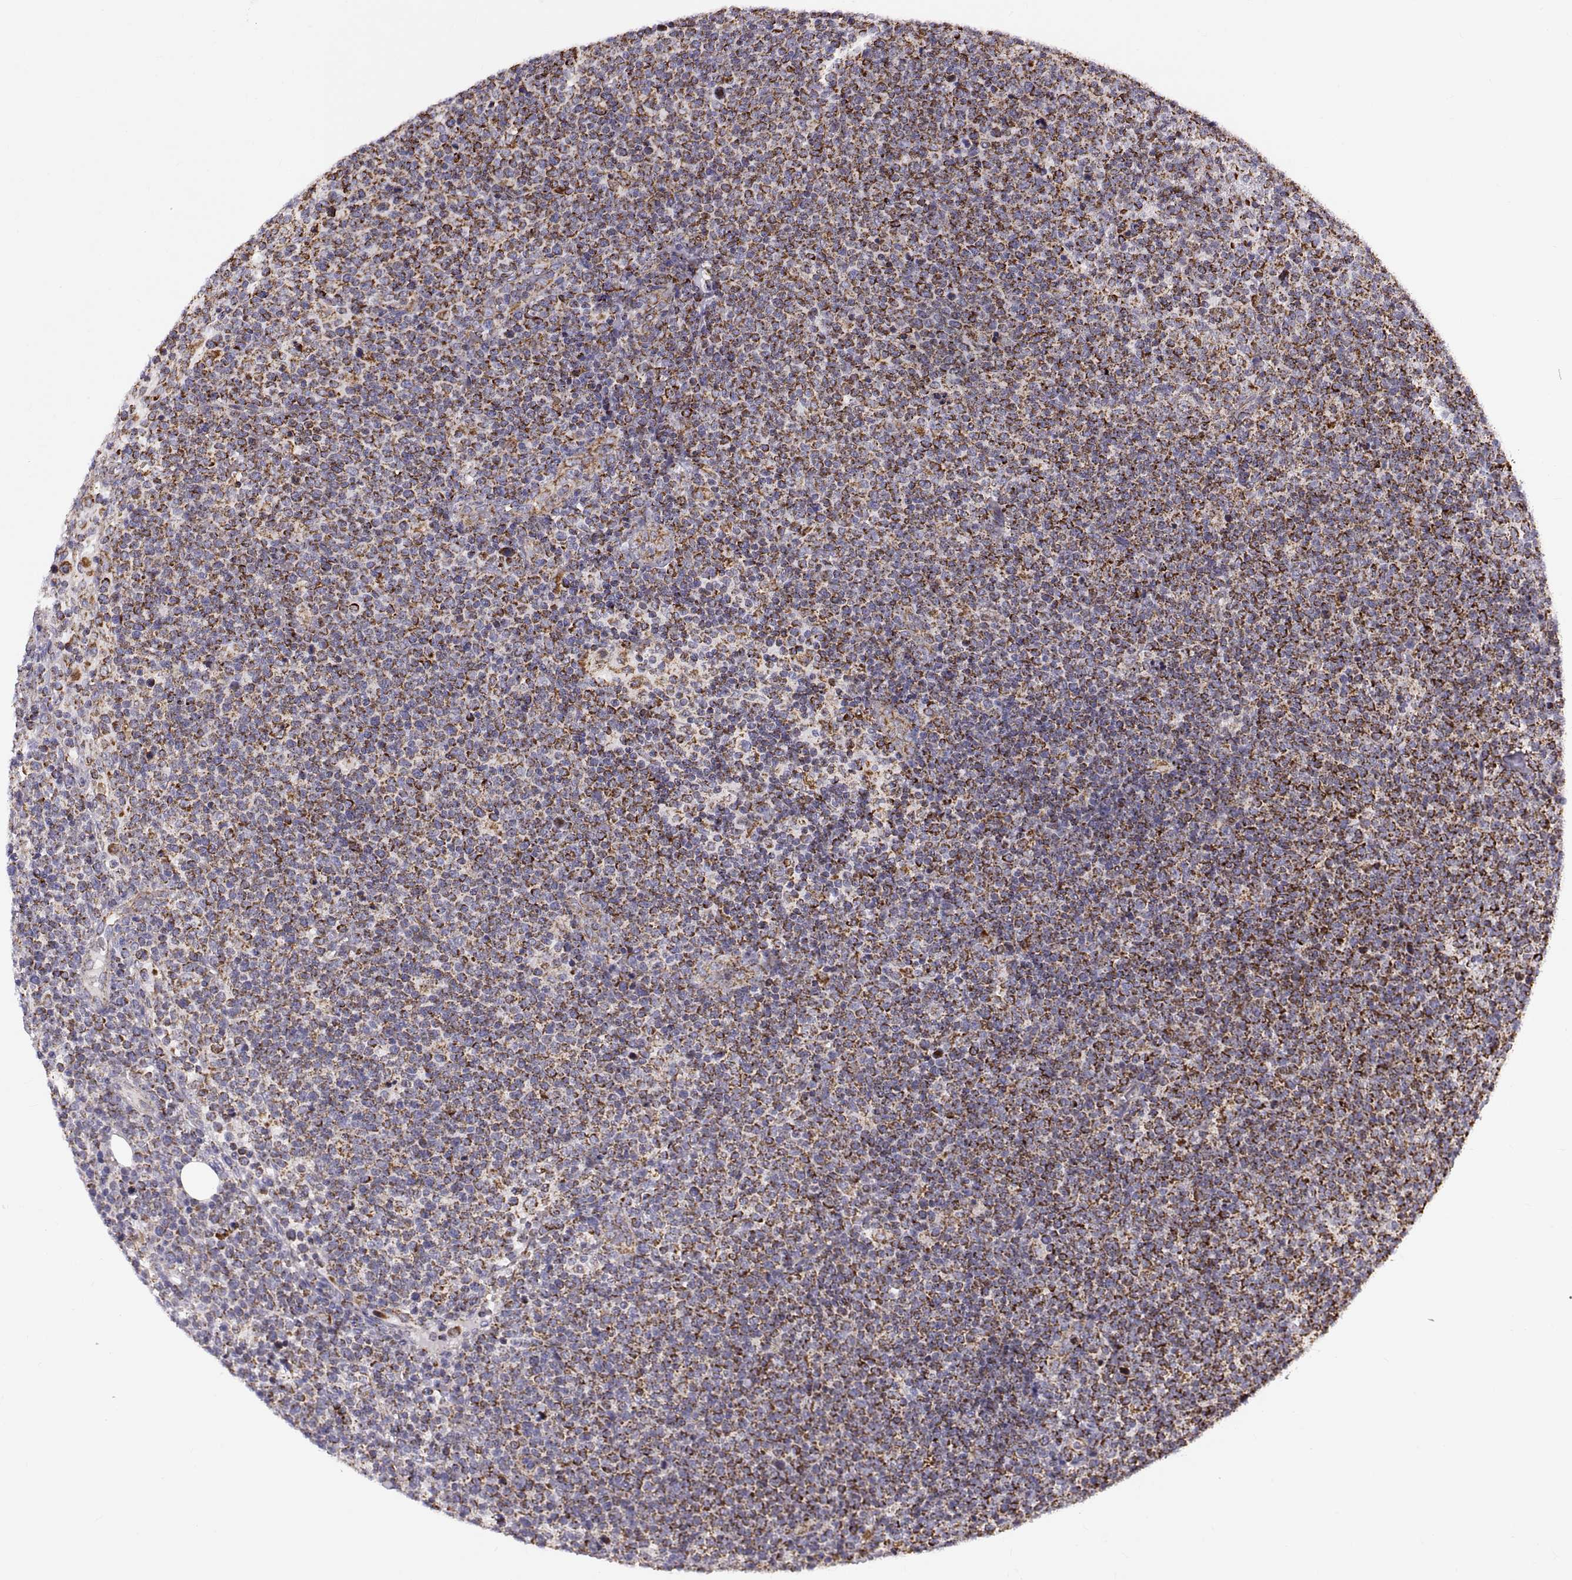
{"staining": {"intensity": "strong", "quantity": ">75%", "location": "cytoplasmic/membranous"}, "tissue": "lymphoma", "cell_type": "Tumor cells", "image_type": "cancer", "snomed": [{"axis": "morphology", "description": "Malignant lymphoma, non-Hodgkin's type, High grade"}, {"axis": "topography", "description": "Lymph node"}], "caption": "The histopathology image reveals staining of lymphoma, revealing strong cytoplasmic/membranous protein positivity (brown color) within tumor cells.", "gene": "ARSD", "patient": {"sex": "male", "age": 61}}